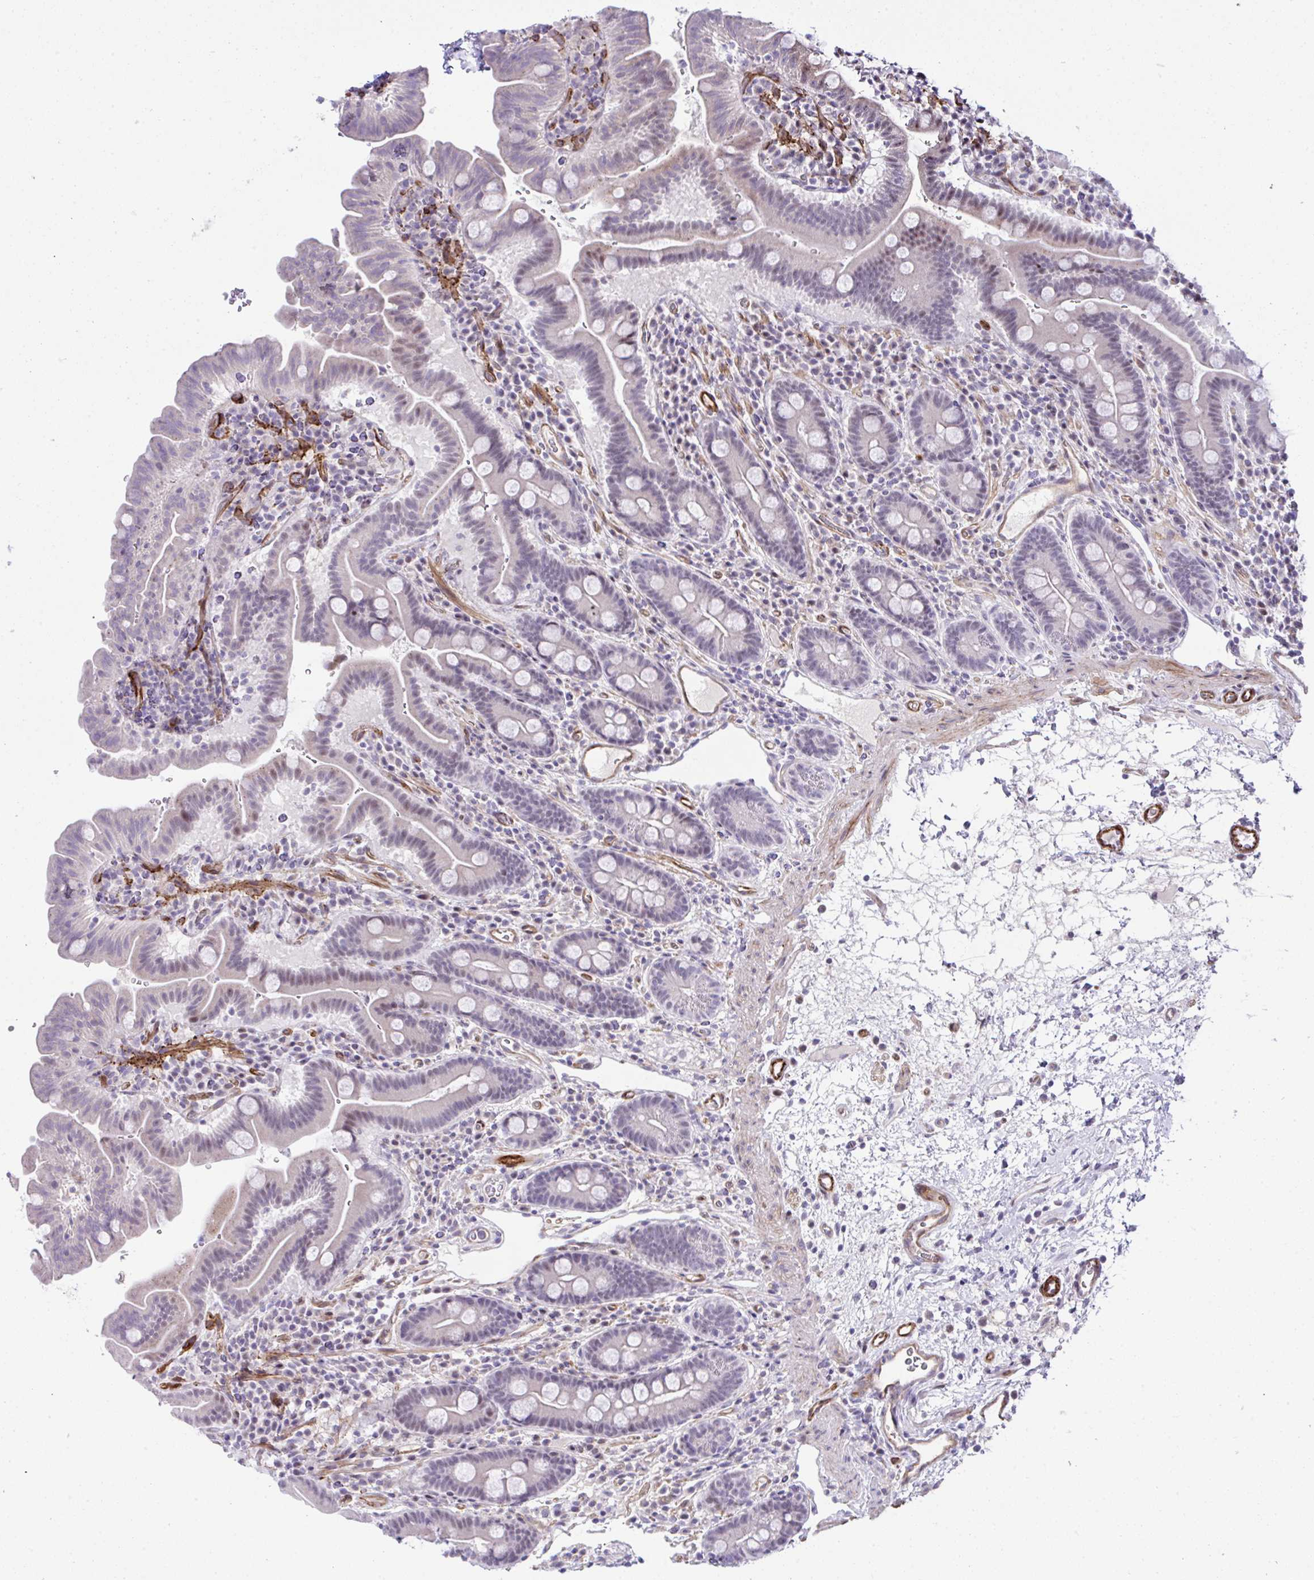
{"staining": {"intensity": "negative", "quantity": "none", "location": "none"}, "tissue": "small intestine", "cell_type": "Glandular cells", "image_type": "normal", "snomed": [{"axis": "morphology", "description": "Normal tissue, NOS"}, {"axis": "topography", "description": "Small intestine"}], "caption": "The photomicrograph shows no significant positivity in glandular cells of small intestine. (DAB (3,3'-diaminobenzidine) immunohistochemistry with hematoxylin counter stain).", "gene": "FBXO34", "patient": {"sex": "male", "age": 26}}